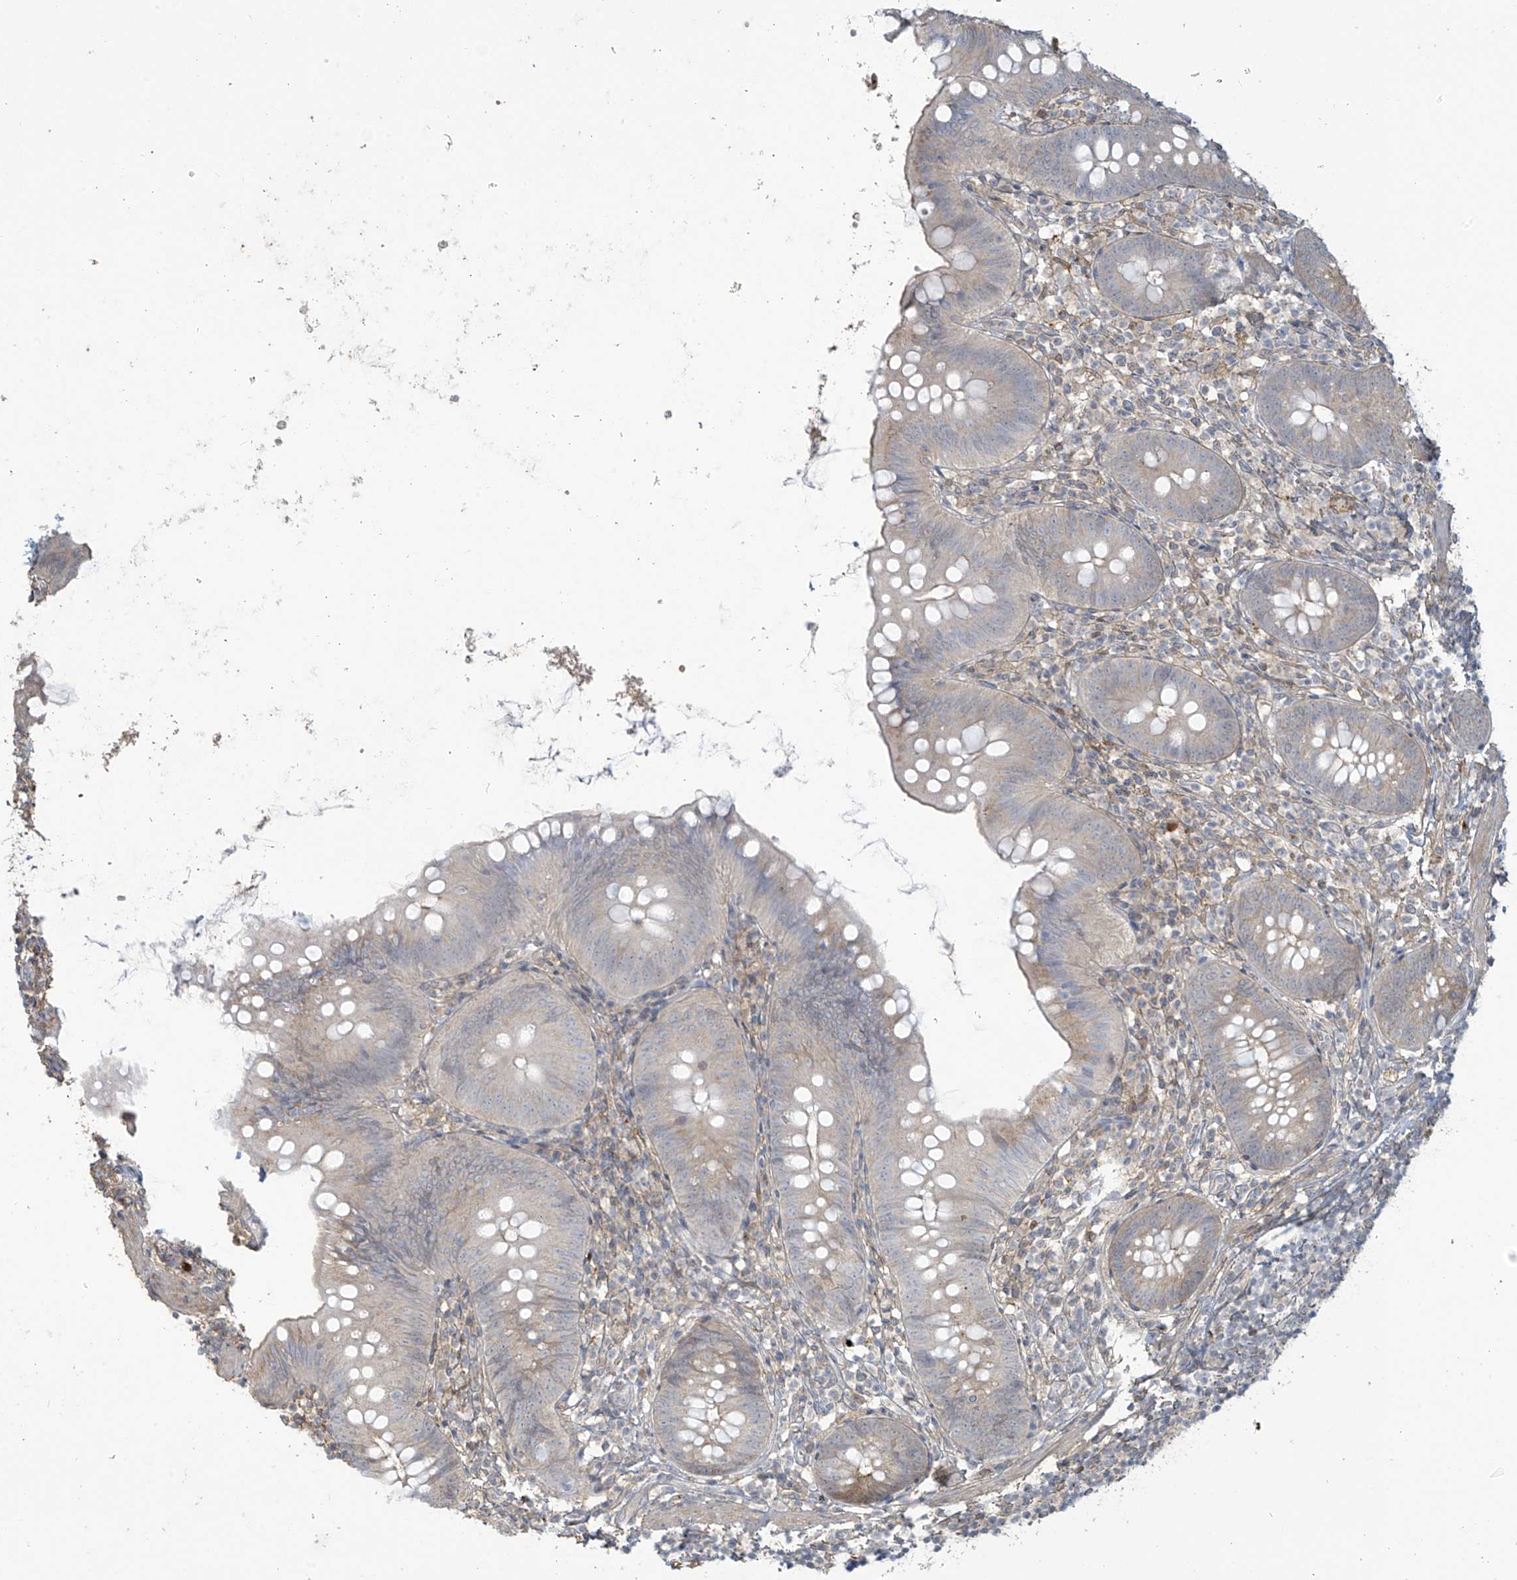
{"staining": {"intensity": "weak", "quantity": "<25%", "location": "cytoplasmic/membranous"}, "tissue": "appendix", "cell_type": "Glandular cells", "image_type": "normal", "snomed": [{"axis": "morphology", "description": "Normal tissue, NOS"}, {"axis": "topography", "description": "Appendix"}], "caption": "The histopathology image exhibits no significant staining in glandular cells of appendix.", "gene": "TAGAP", "patient": {"sex": "female", "age": 62}}